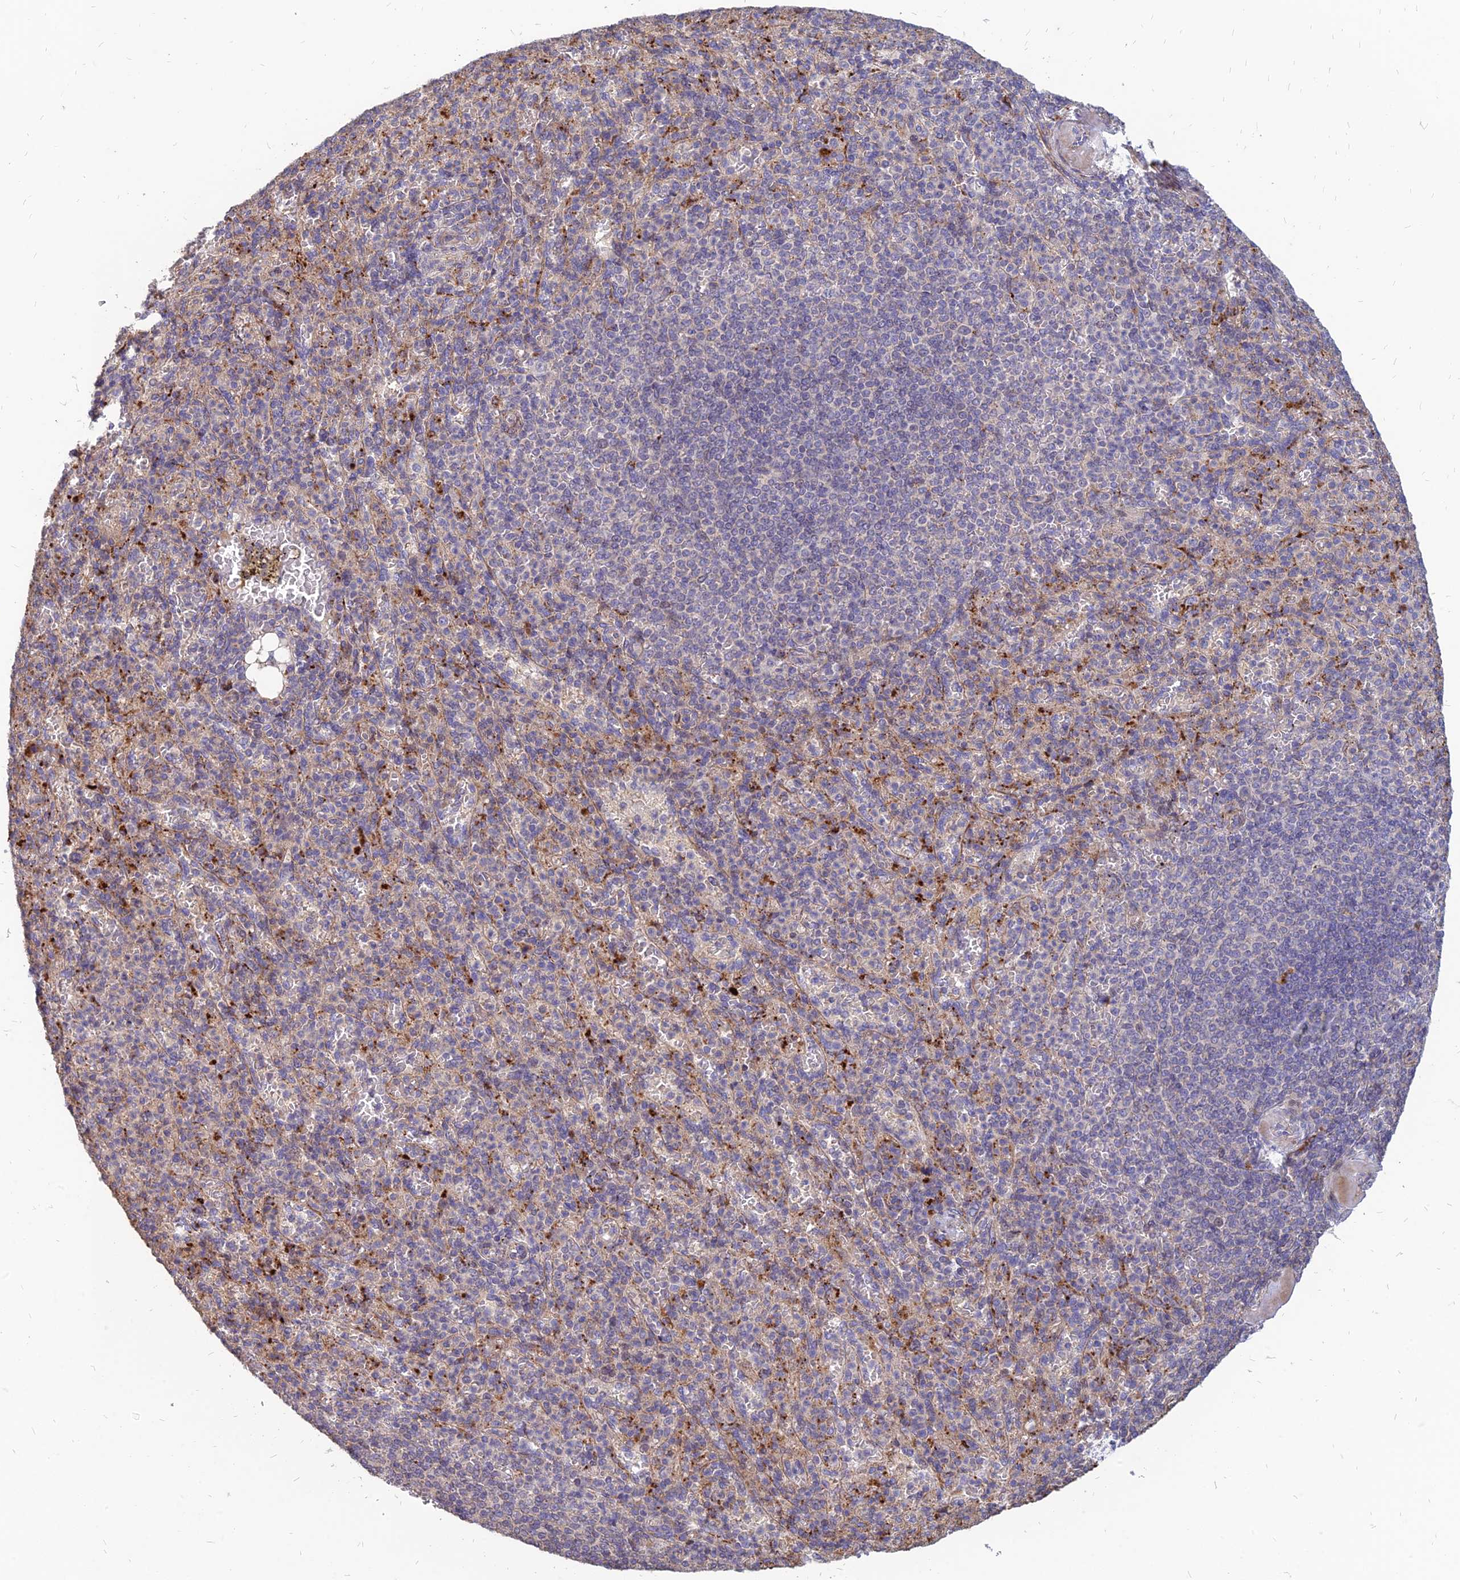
{"staining": {"intensity": "moderate", "quantity": "<25%", "location": "cytoplasmic/membranous"}, "tissue": "spleen", "cell_type": "Cells in red pulp", "image_type": "normal", "snomed": [{"axis": "morphology", "description": "Normal tissue, NOS"}, {"axis": "topography", "description": "Spleen"}], "caption": "The immunohistochemical stain highlights moderate cytoplasmic/membranous expression in cells in red pulp of benign spleen. The staining was performed using DAB, with brown indicating positive protein expression. Nuclei are stained blue with hematoxylin.", "gene": "ST3GAL6", "patient": {"sex": "female", "age": 74}}